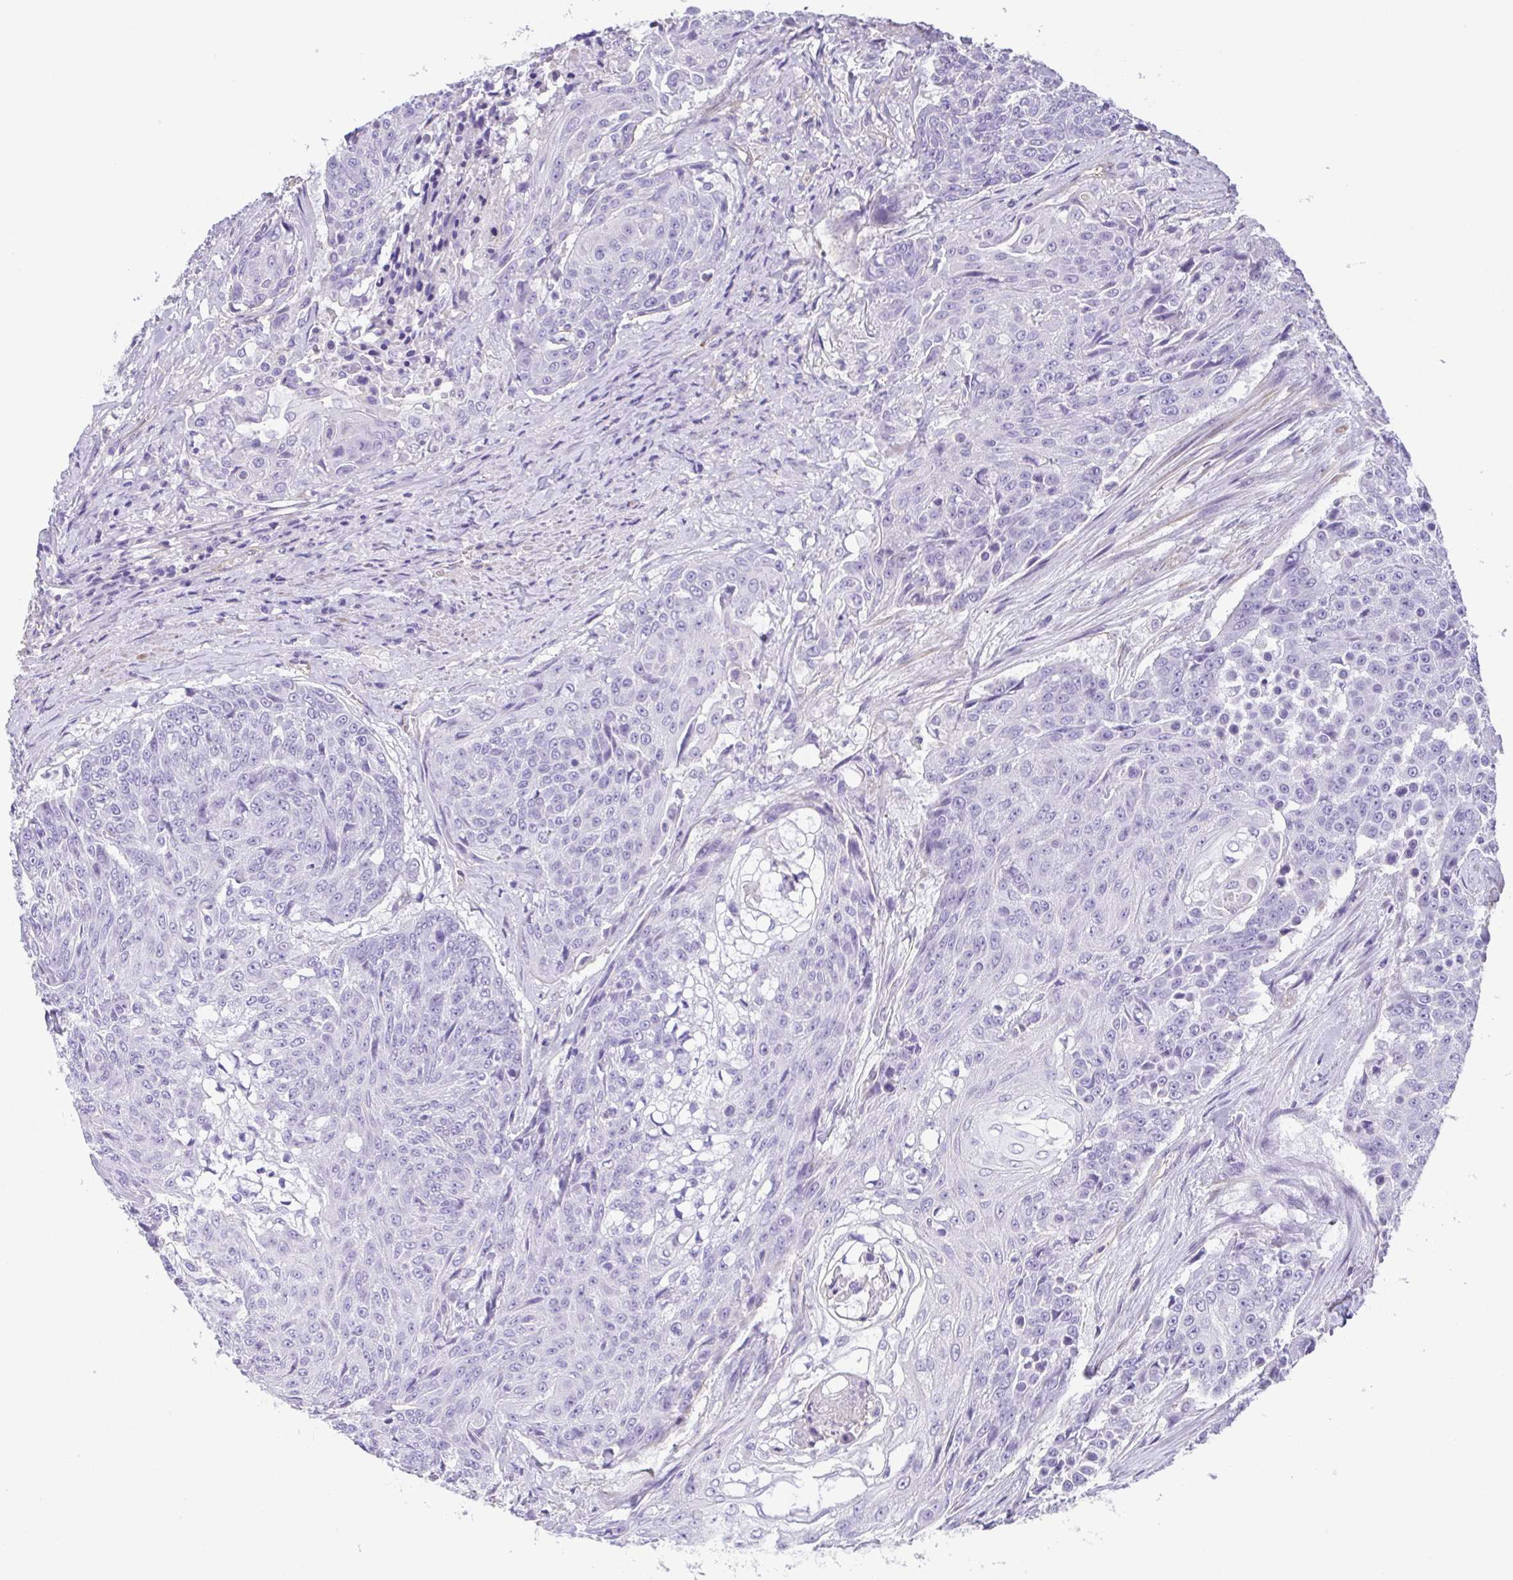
{"staining": {"intensity": "negative", "quantity": "none", "location": "none"}, "tissue": "urothelial cancer", "cell_type": "Tumor cells", "image_type": "cancer", "snomed": [{"axis": "morphology", "description": "Urothelial carcinoma, High grade"}, {"axis": "topography", "description": "Urinary bladder"}], "caption": "Histopathology image shows no protein staining in tumor cells of urothelial carcinoma (high-grade) tissue.", "gene": "MYL6", "patient": {"sex": "female", "age": 63}}